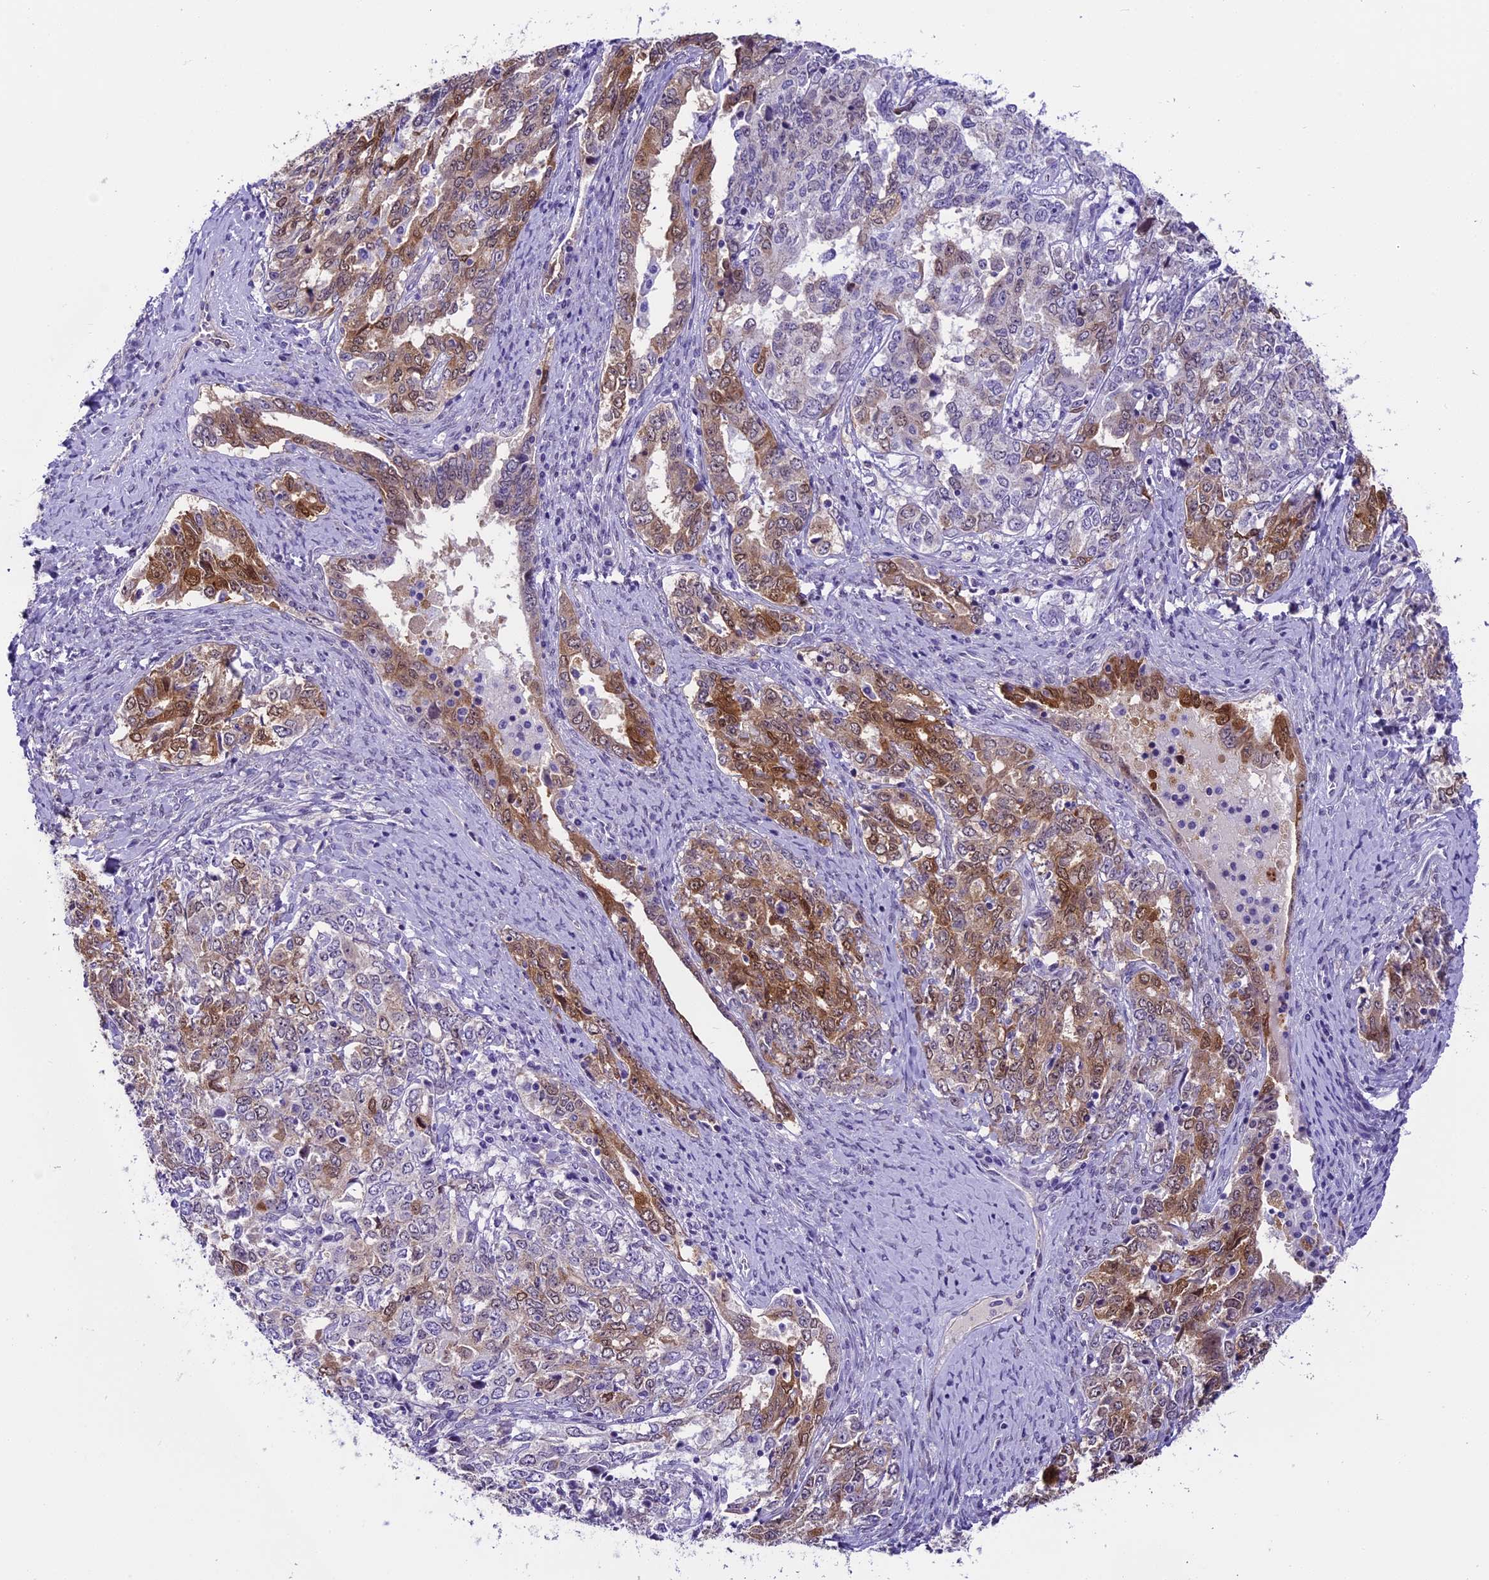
{"staining": {"intensity": "moderate", "quantity": "<25%", "location": "cytoplasmic/membranous,nuclear"}, "tissue": "ovarian cancer", "cell_type": "Tumor cells", "image_type": "cancer", "snomed": [{"axis": "morphology", "description": "Carcinoma, endometroid"}, {"axis": "topography", "description": "Ovary"}], "caption": "Endometroid carcinoma (ovarian) was stained to show a protein in brown. There is low levels of moderate cytoplasmic/membranous and nuclear staining in about <25% of tumor cells. The staining was performed using DAB to visualize the protein expression in brown, while the nuclei were stained in blue with hematoxylin (Magnification: 20x).", "gene": "PRR15", "patient": {"sex": "female", "age": 62}}